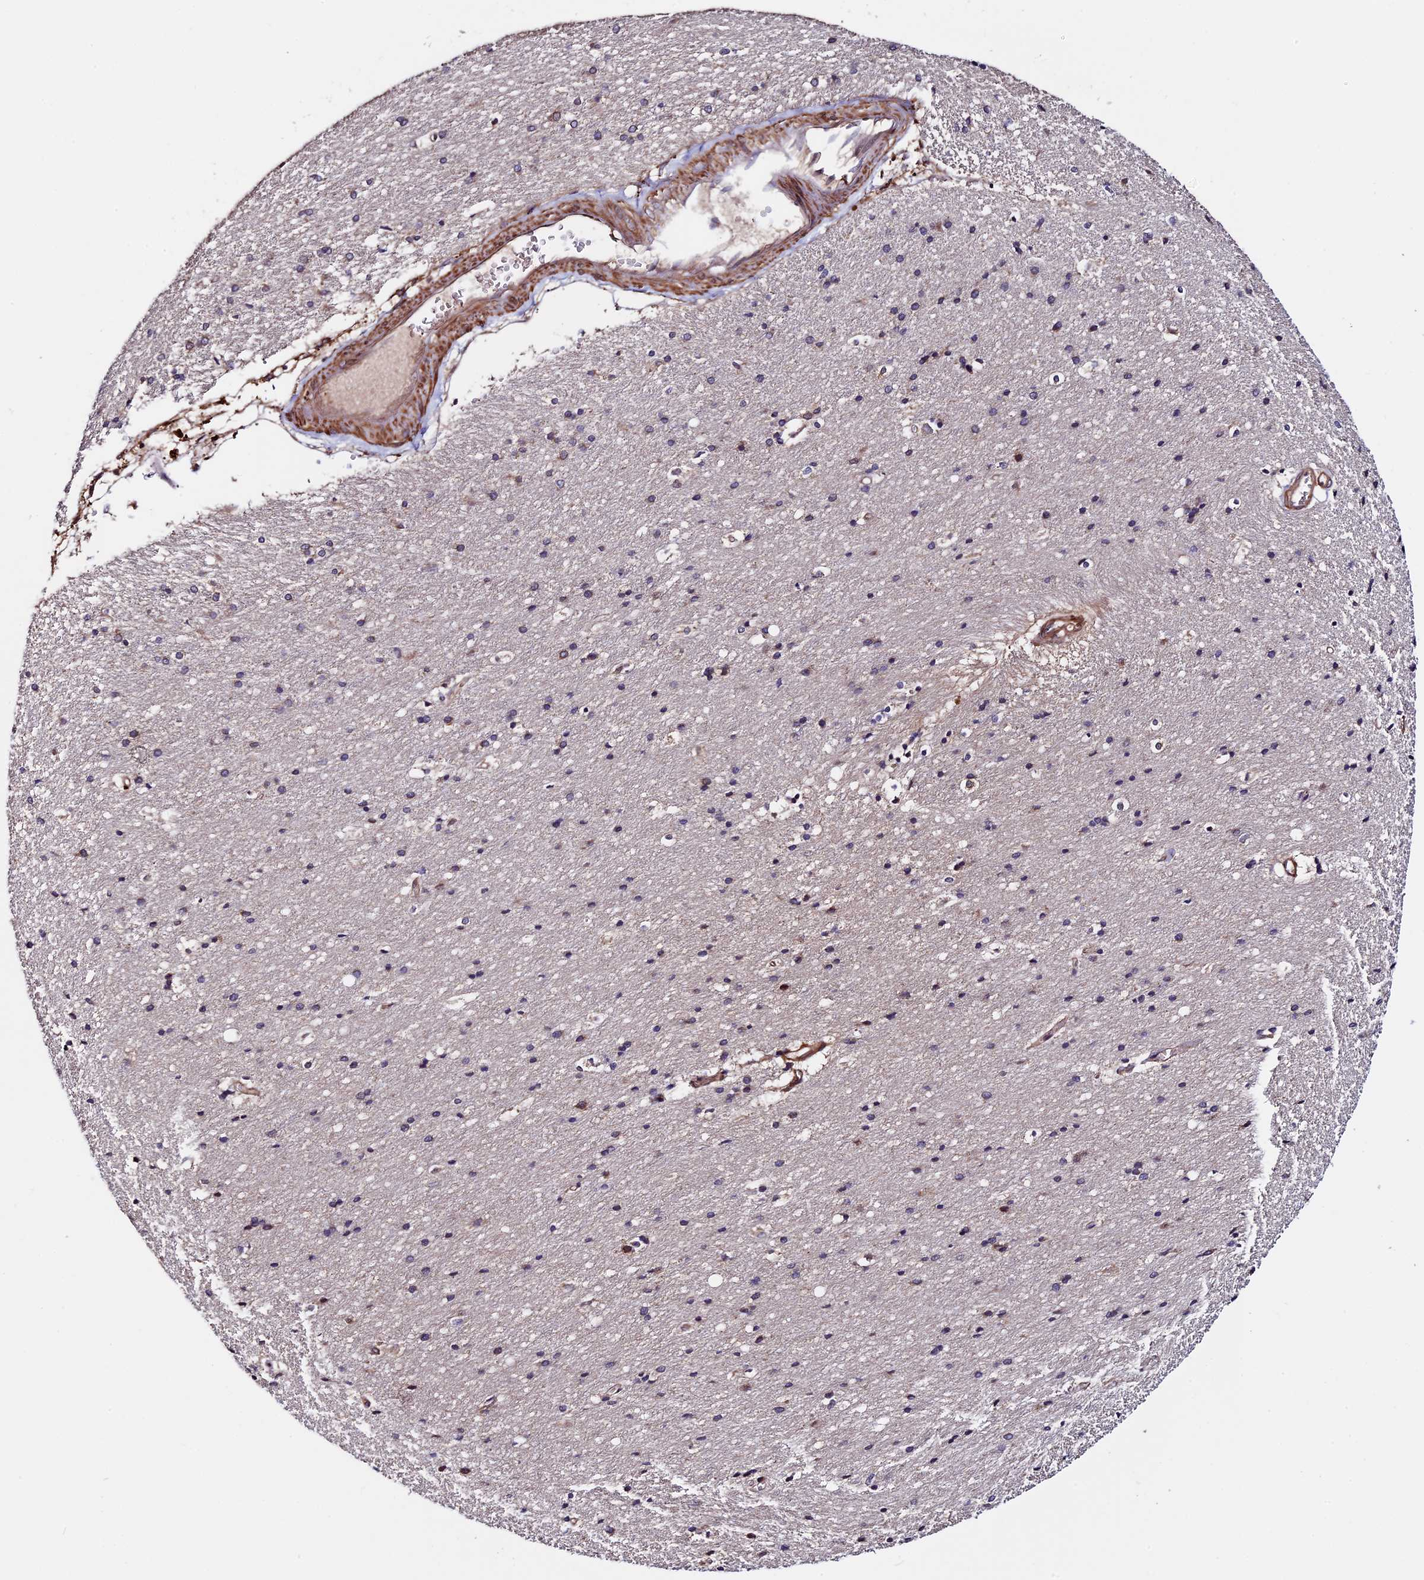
{"staining": {"intensity": "moderate", "quantity": ">75%", "location": "cytoplasmic/membranous"}, "tissue": "cerebral cortex", "cell_type": "Endothelial cells", "image_type": "normal", "snomed": [{"axis": "morphology", "description": "Normal tissue, NOS"}, {"axis": "topography", "description": "Cerebral cortex"}], "caption": "DAB immunohistochemical staining of benign cerebral cortex demonstrates moderate cytoplasmic/membranous protein expression in approximately >75% of endothelial cells. The protein of interest is stained brown, and the nuclei are stained in blue (DAB IHC with brightfield microscopy, high magnification).", "gene": "SLC9A5", "patient": {"sex": "male", "age": 54}}